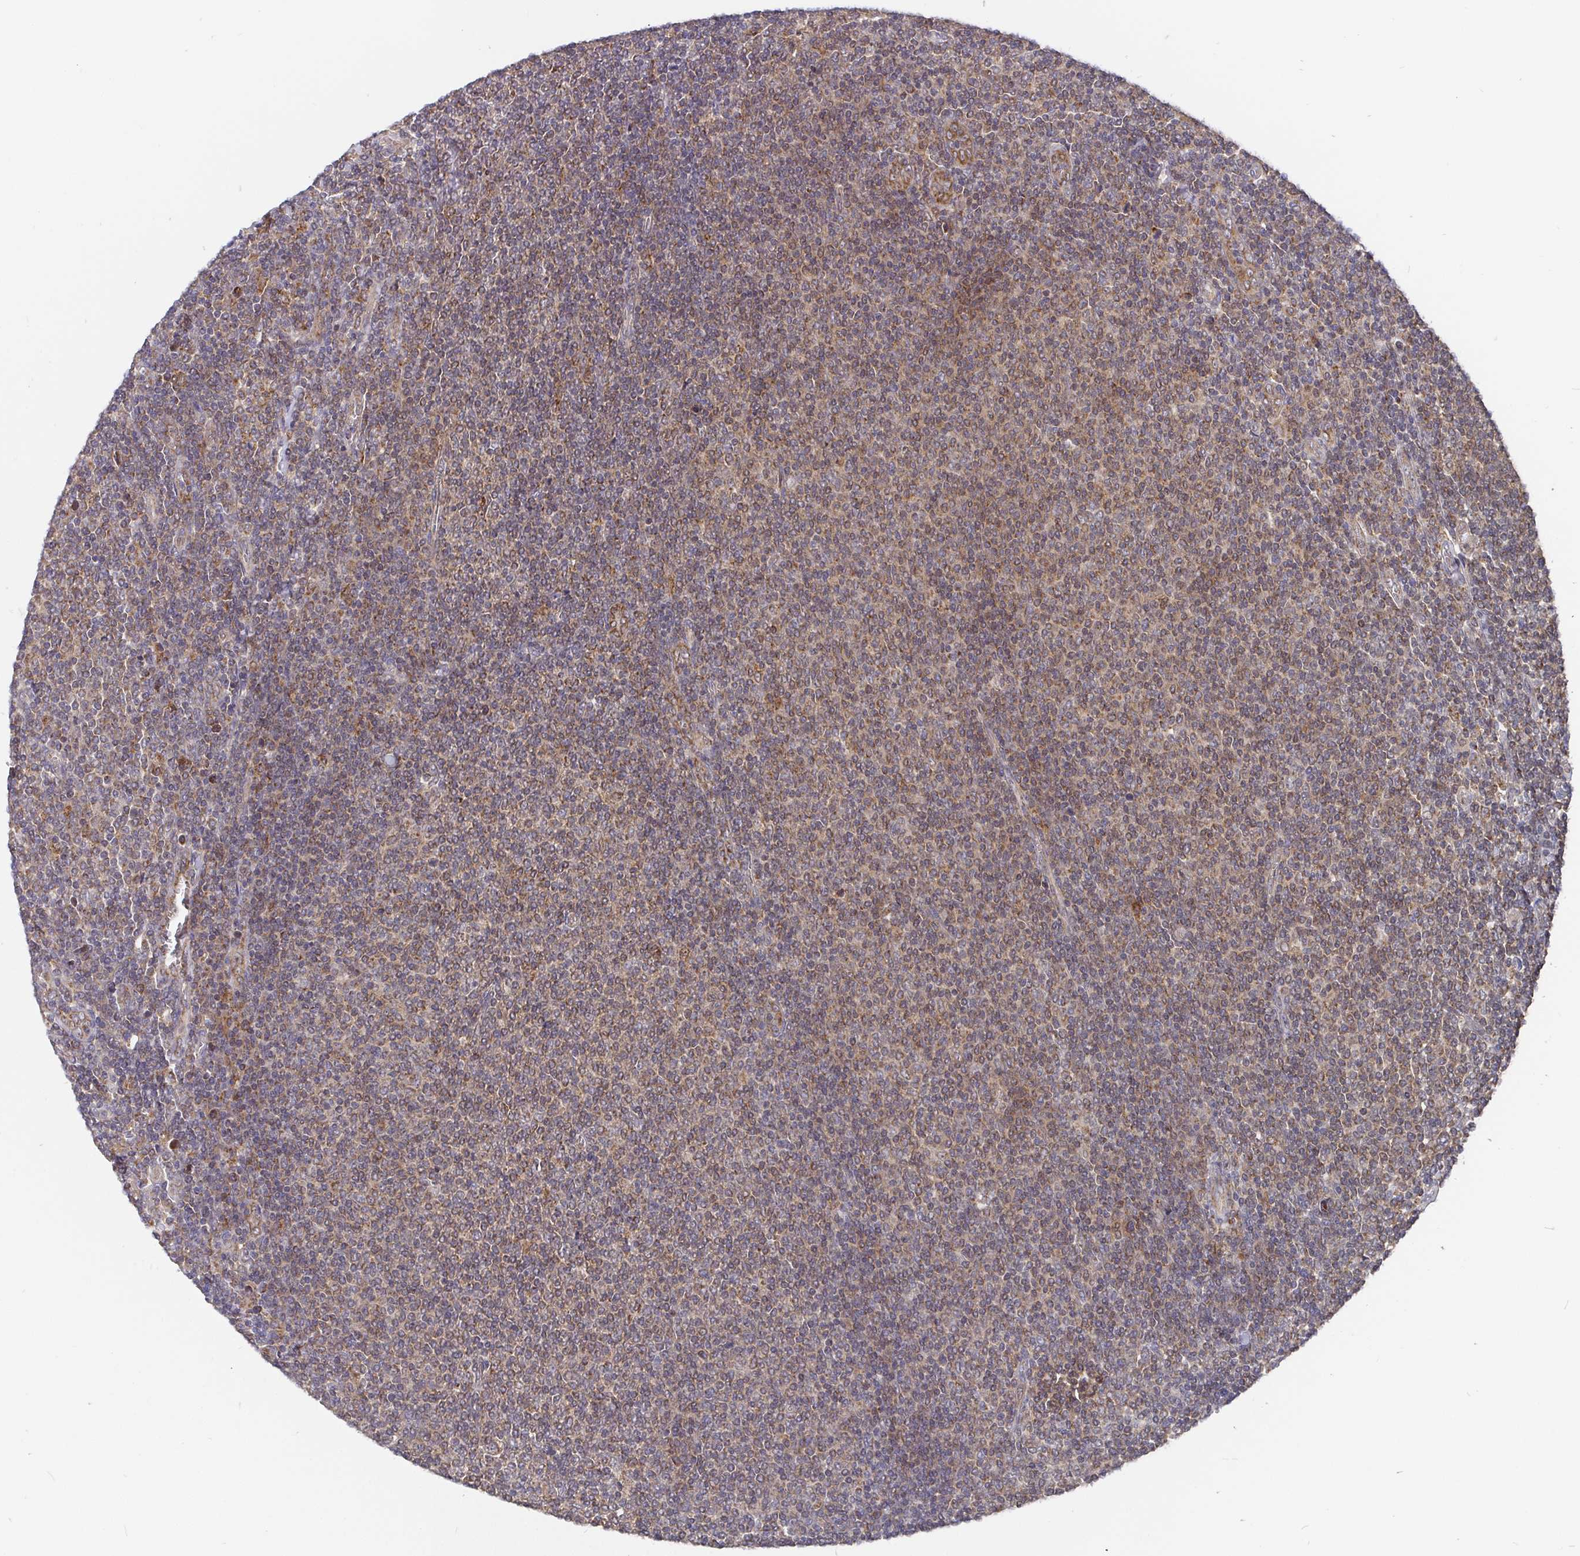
{"staining": {"intensity": "weak", "quantity": ">75%", "location": "cytoplasmic/membranous"}, "tissue": "lymphoma", "cell_type": "Tumor cells", "image_type": "cancer", "snomed": [{"axis": "morphology", "description": "Malignant lymphoma, non-Hodgkin's type, Low grade"}, {"axis": "topography", "description": "Lymph node"}], "caption": "Brown immunohistochemical staining in lymphoma displays weak cytoplasmic/membranous staining in about >75% of tumor cells.", "gene": "PDF", "patient": {"sex": "male", "age": 52}}